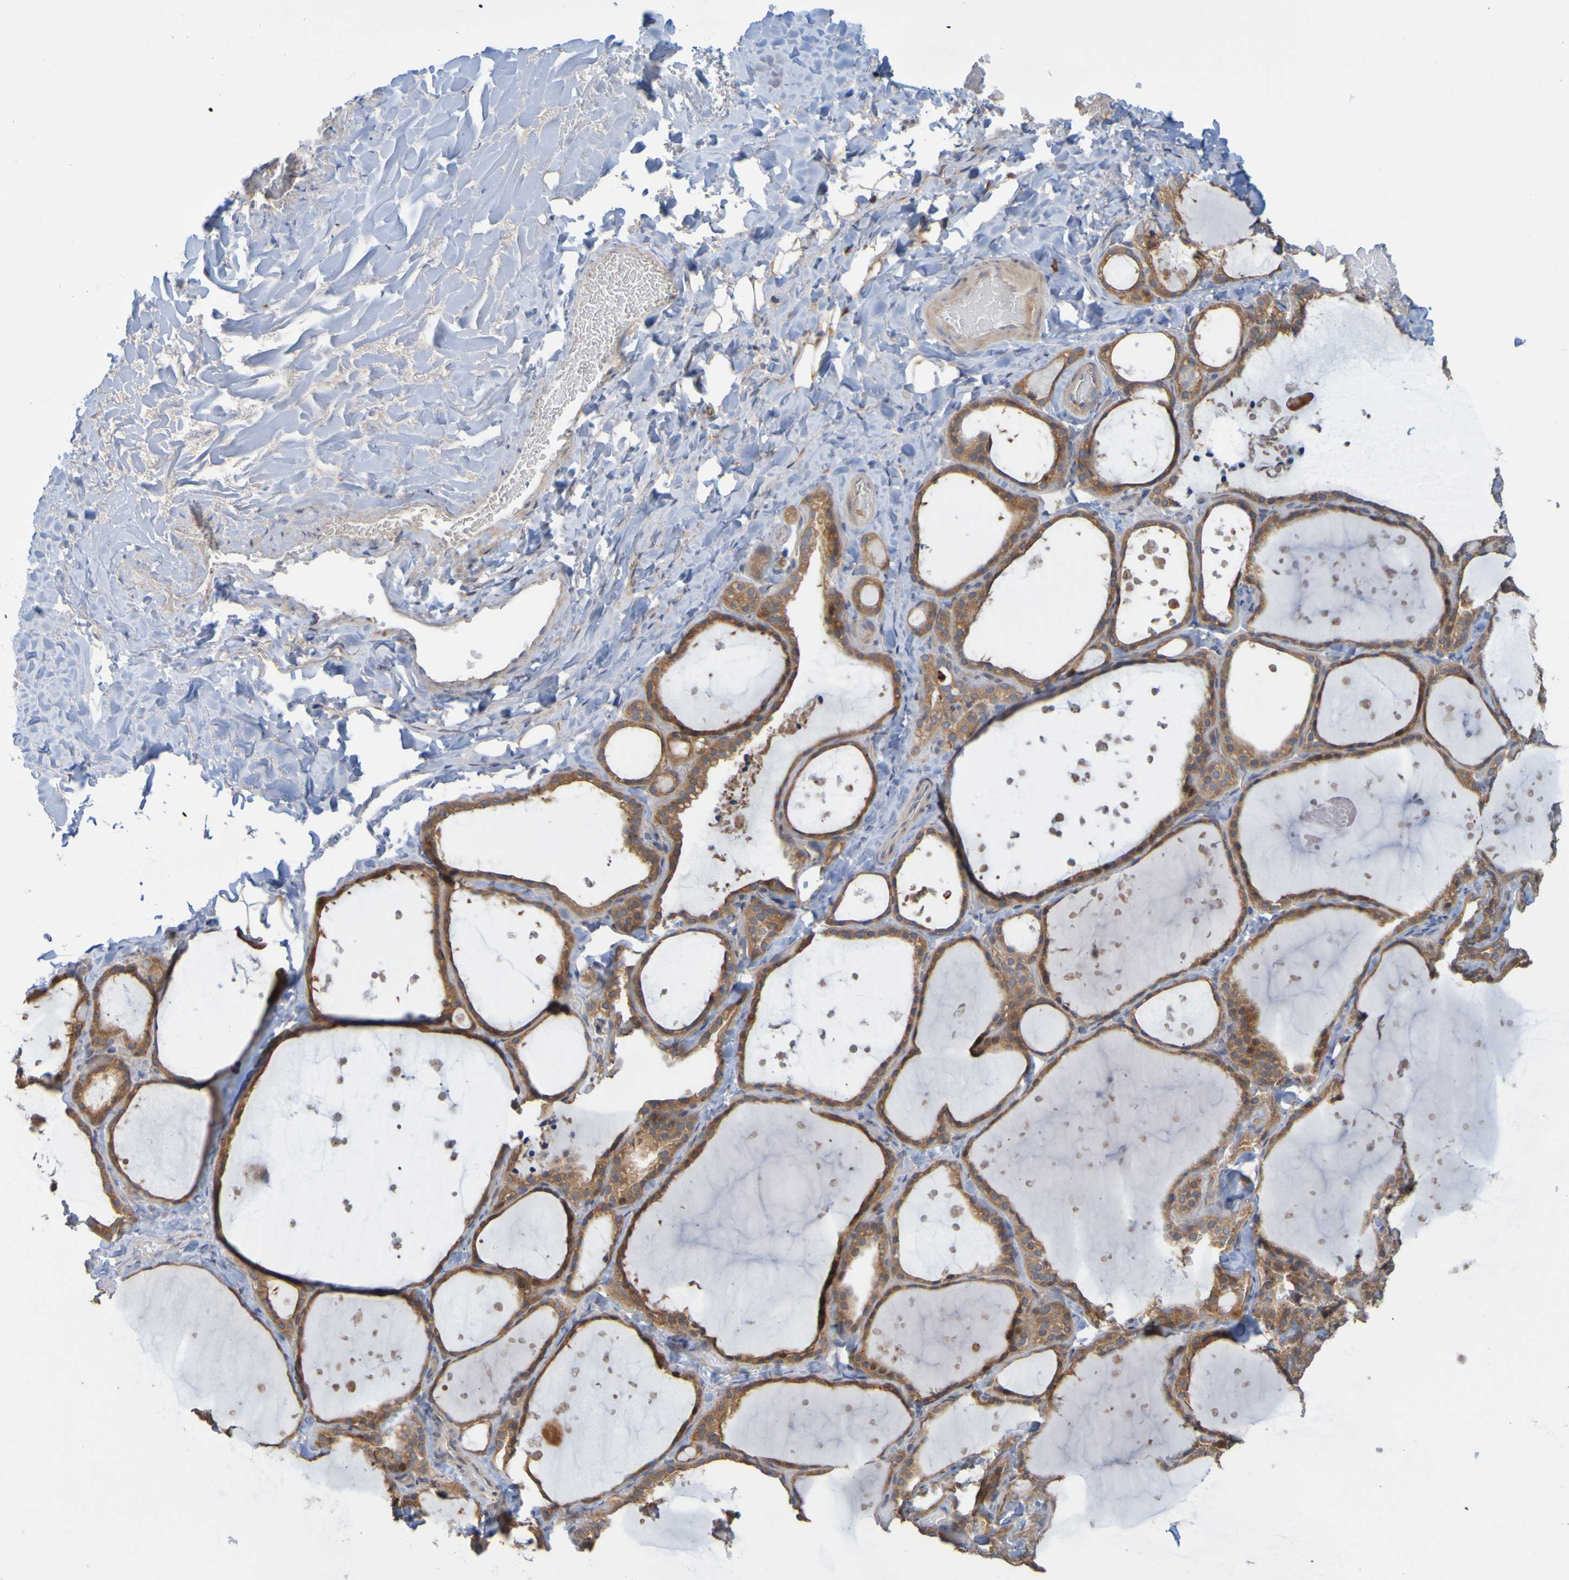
{"staining": {"intensity": "moderate", "quantity": ">75%", "location": "cytoplasmic/membranous"}, "tissue": "thyroid gland", "cell_type": "Glandular cells", "image_type": "normal", "snomed": [{"axis": "morphology", "description": "Normal tissue, NOS"}, {"axis": "topography", "description": "Thyroid gland"}], "caption": "Protein staining by immunohistochemistry shows moderate cytoplasmic/membranous staining in about >75% of glandular cells in normal thyroid gland. Nuclei are stained in blue.", "gene": "NAV2", "patient": {"sex": "female", "age": 44}}